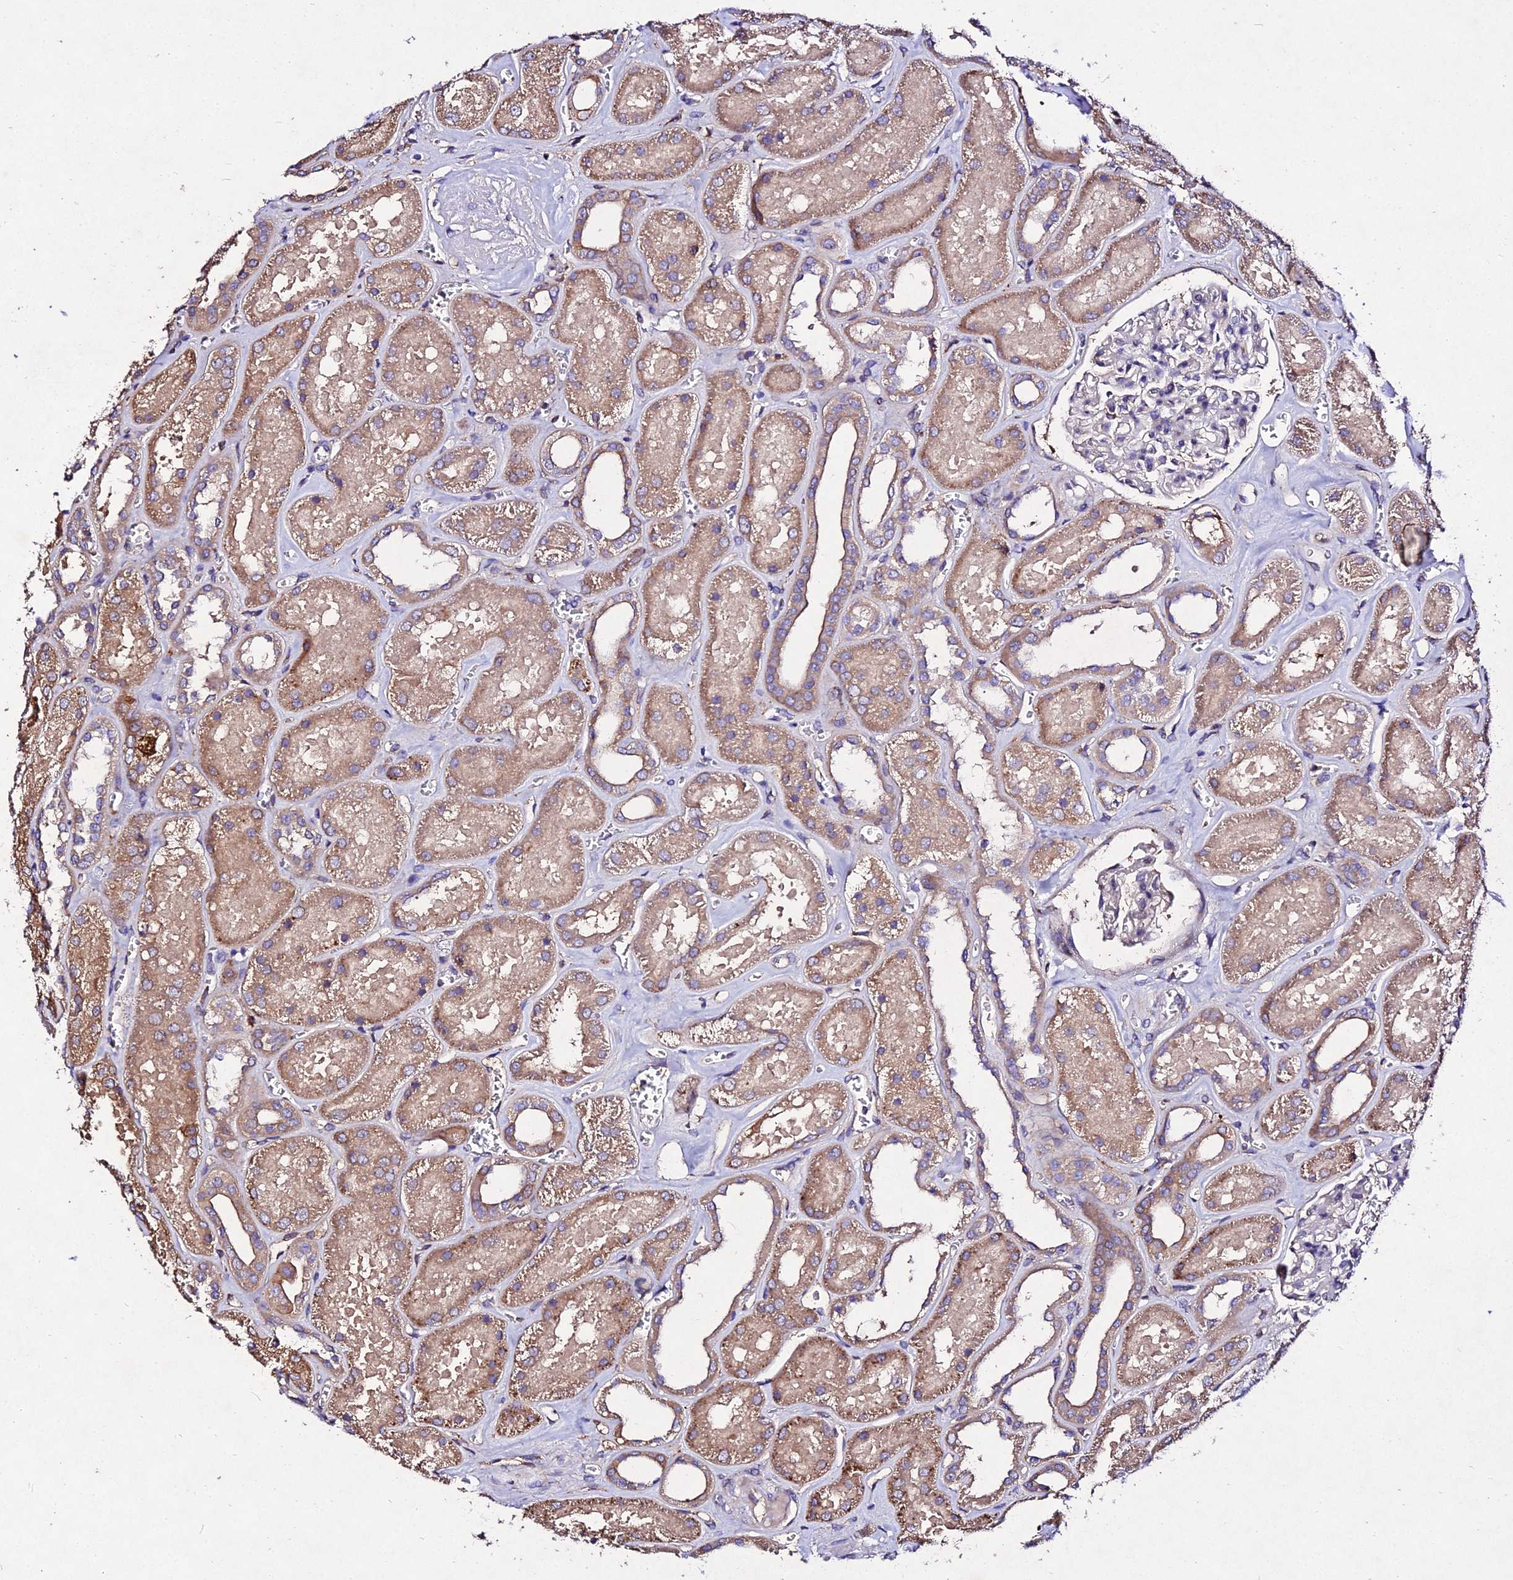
{"staining": {"intensity": "negative", "quantity": "none", "location": "none"}, "tissue": "kidney", "cell_type": "Cells in glomeruli", "image_type": "normal", "snomed": [{"axis": "morphology", "description": "Normal tissue, NOS"}, {"axis": "morphology", "description": "Adenocarcinoma, NOS"}, {"axis": "topography", "description": "Kidney"}], "caption": "DAB (3,3'-diaminobenzidine) immunohistochemical staining of normal kidney reveals no significant staining in cells in glomeruli.", "gene": "AP3M1", "patient": {"sex": "female", "age": 68}}